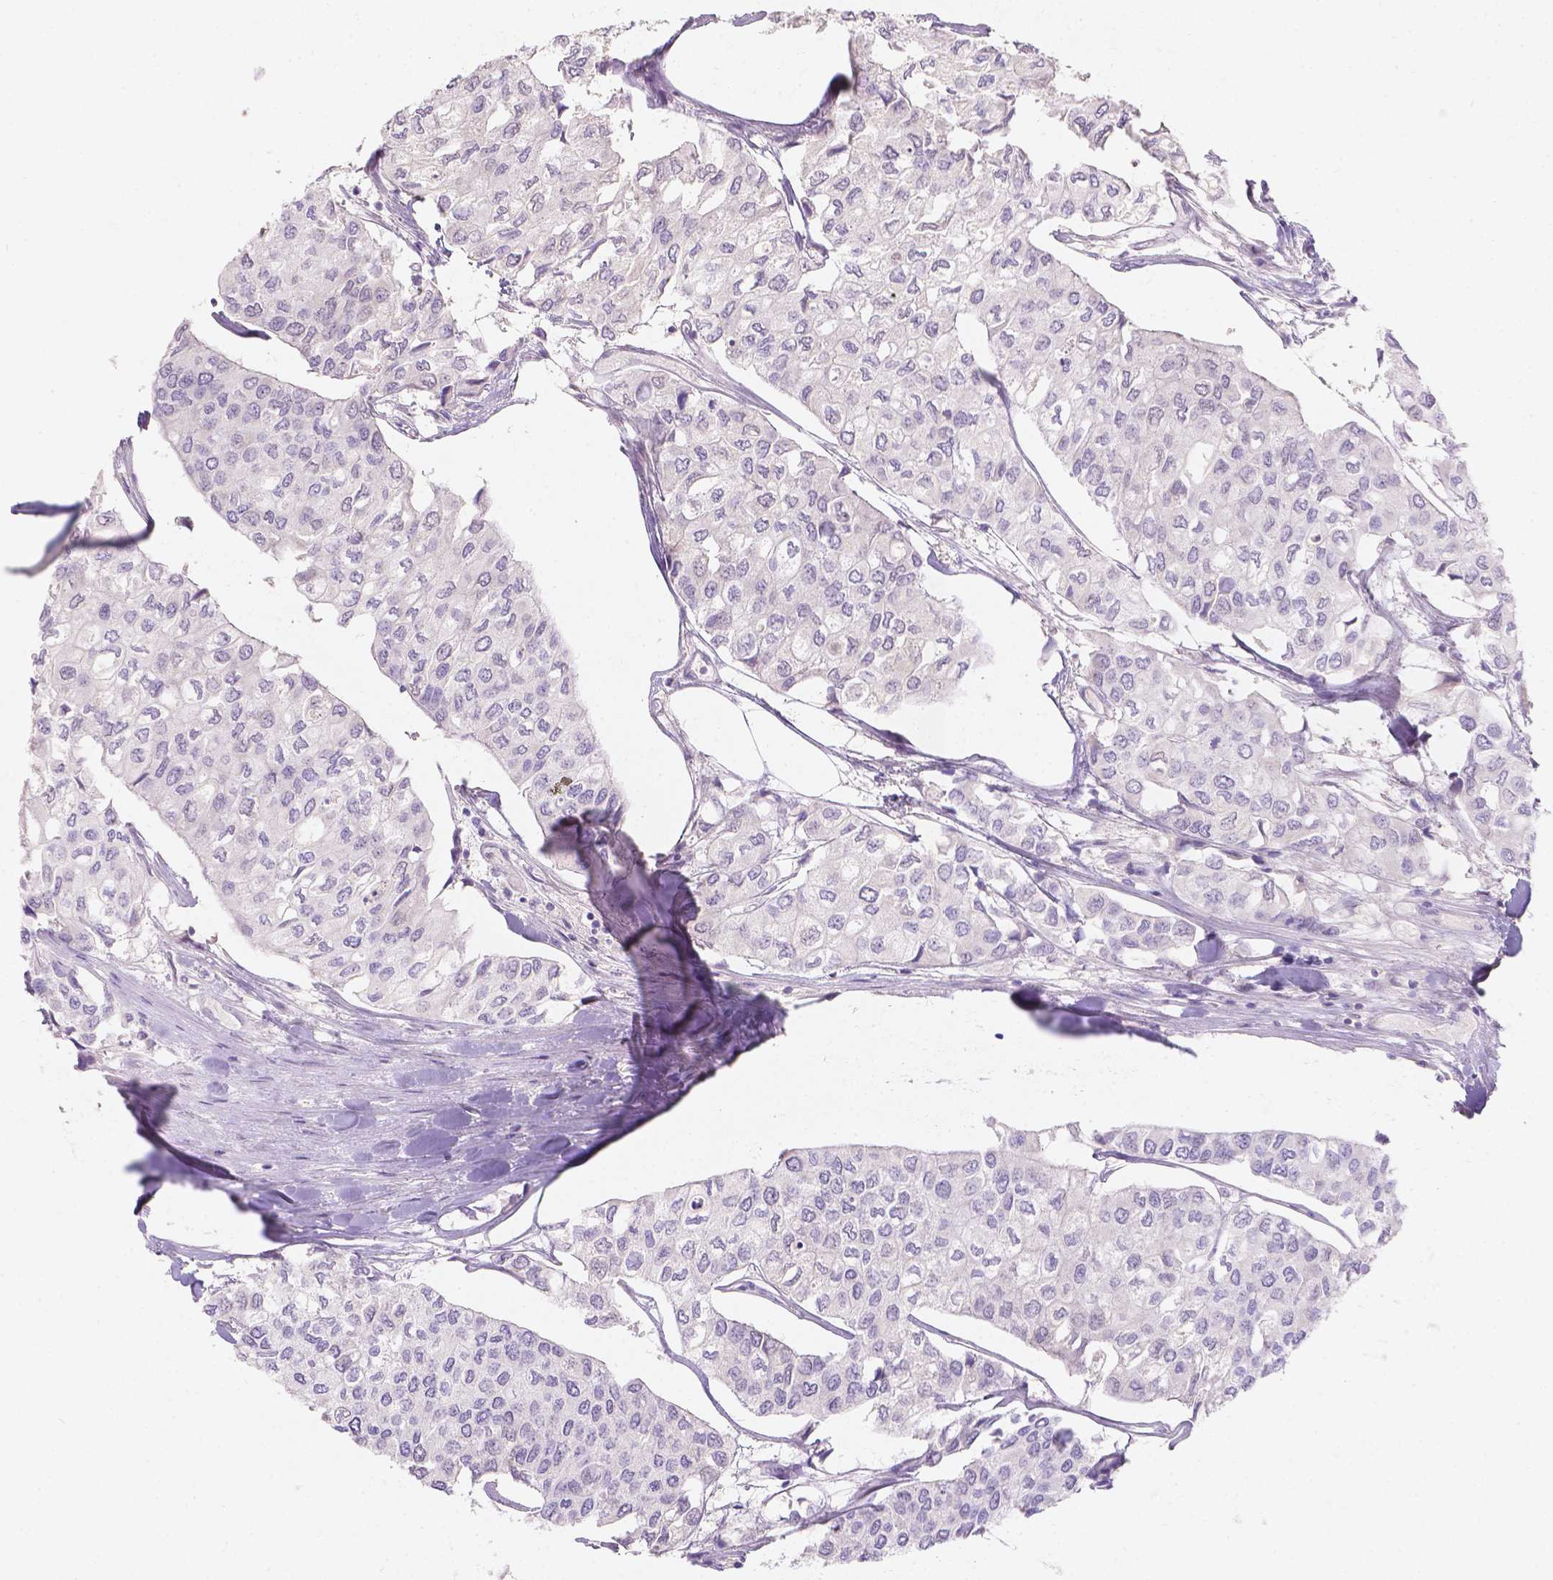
{"staining": {"intensity": "negative", "quantity": "none", "location": "none"}, "tissue": "urothelial cancer", "cell_type": "Tumor cells", "image_type": "cancer", "snomed": [{"axis": "morphology", "description": "Urothelial carcinoma, High grade"}, {"axis": "topography", "description": "Urinary bladder"}], "caption": "DAB immunohistochemical staining of human high-grade urothelial carcinoma reveals no significant expression in tumor cells. The staining is performed using DAB brown chromogen with nuclei counter-stained in using hematoxylin.", "gene": "DCAF4L1", "patient": {"sex": "male", "age": 73}}